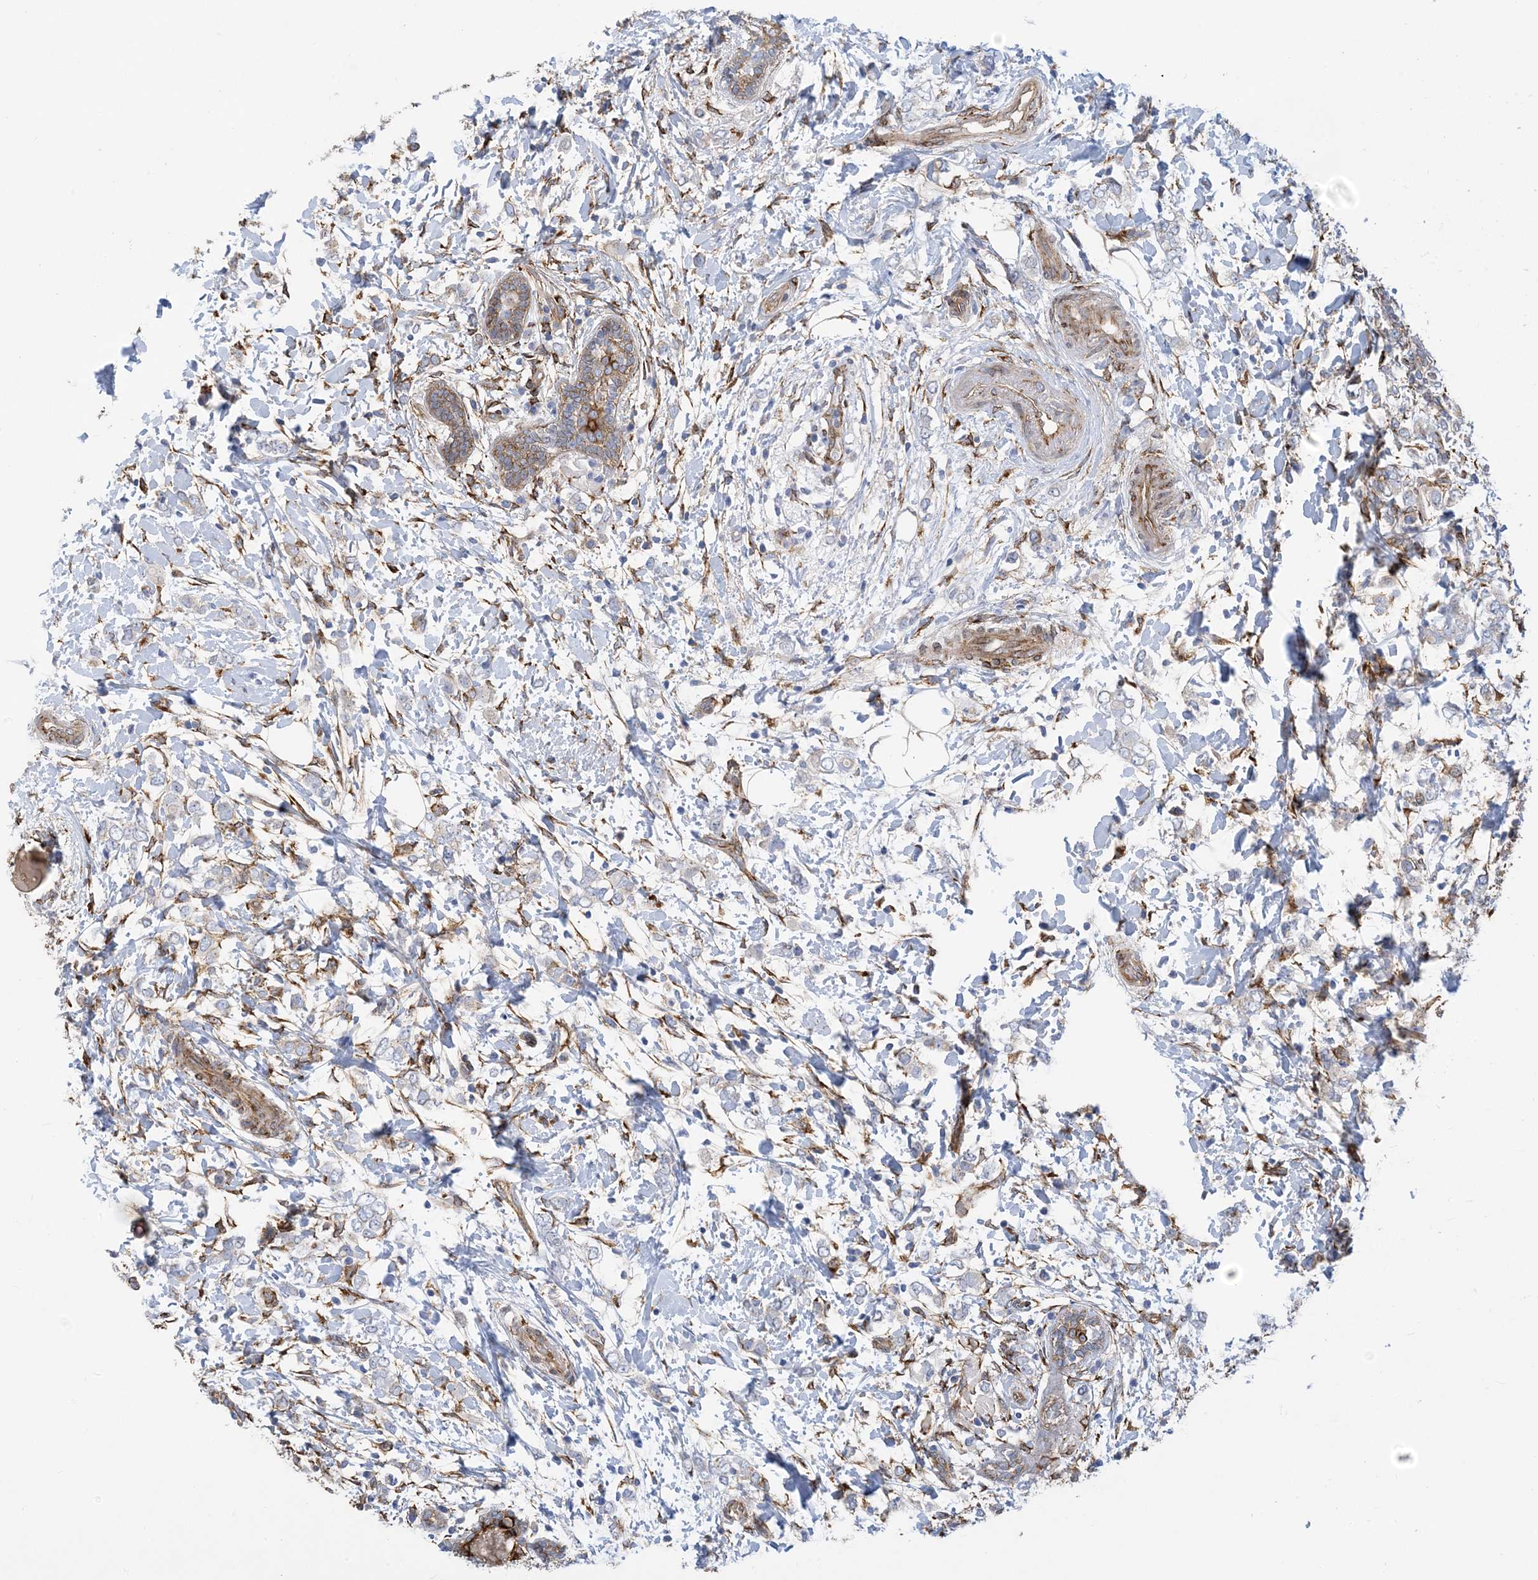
{"staining": {"intensity": "negative", "quantity": "none", "location": "none"}, "tissue": "breast cancer", "cell_type": "Tumor cells", "image_type": "cancer", "snomed": [{"axis": "morphology", "description": "Normal tissue, NOS"}, {"axis": "morphology", "description": "Lobular carcinoma"}, {"axis": "topography", "description": "Breast"}], "caption": "This is an immunohistochemistry (IHC) histopathology image of breast cancer (lobular carcinoma). There is no expression in tumor cells.", "gene": "RBMS3", "patient": {"sex": "female", "age": 47}}